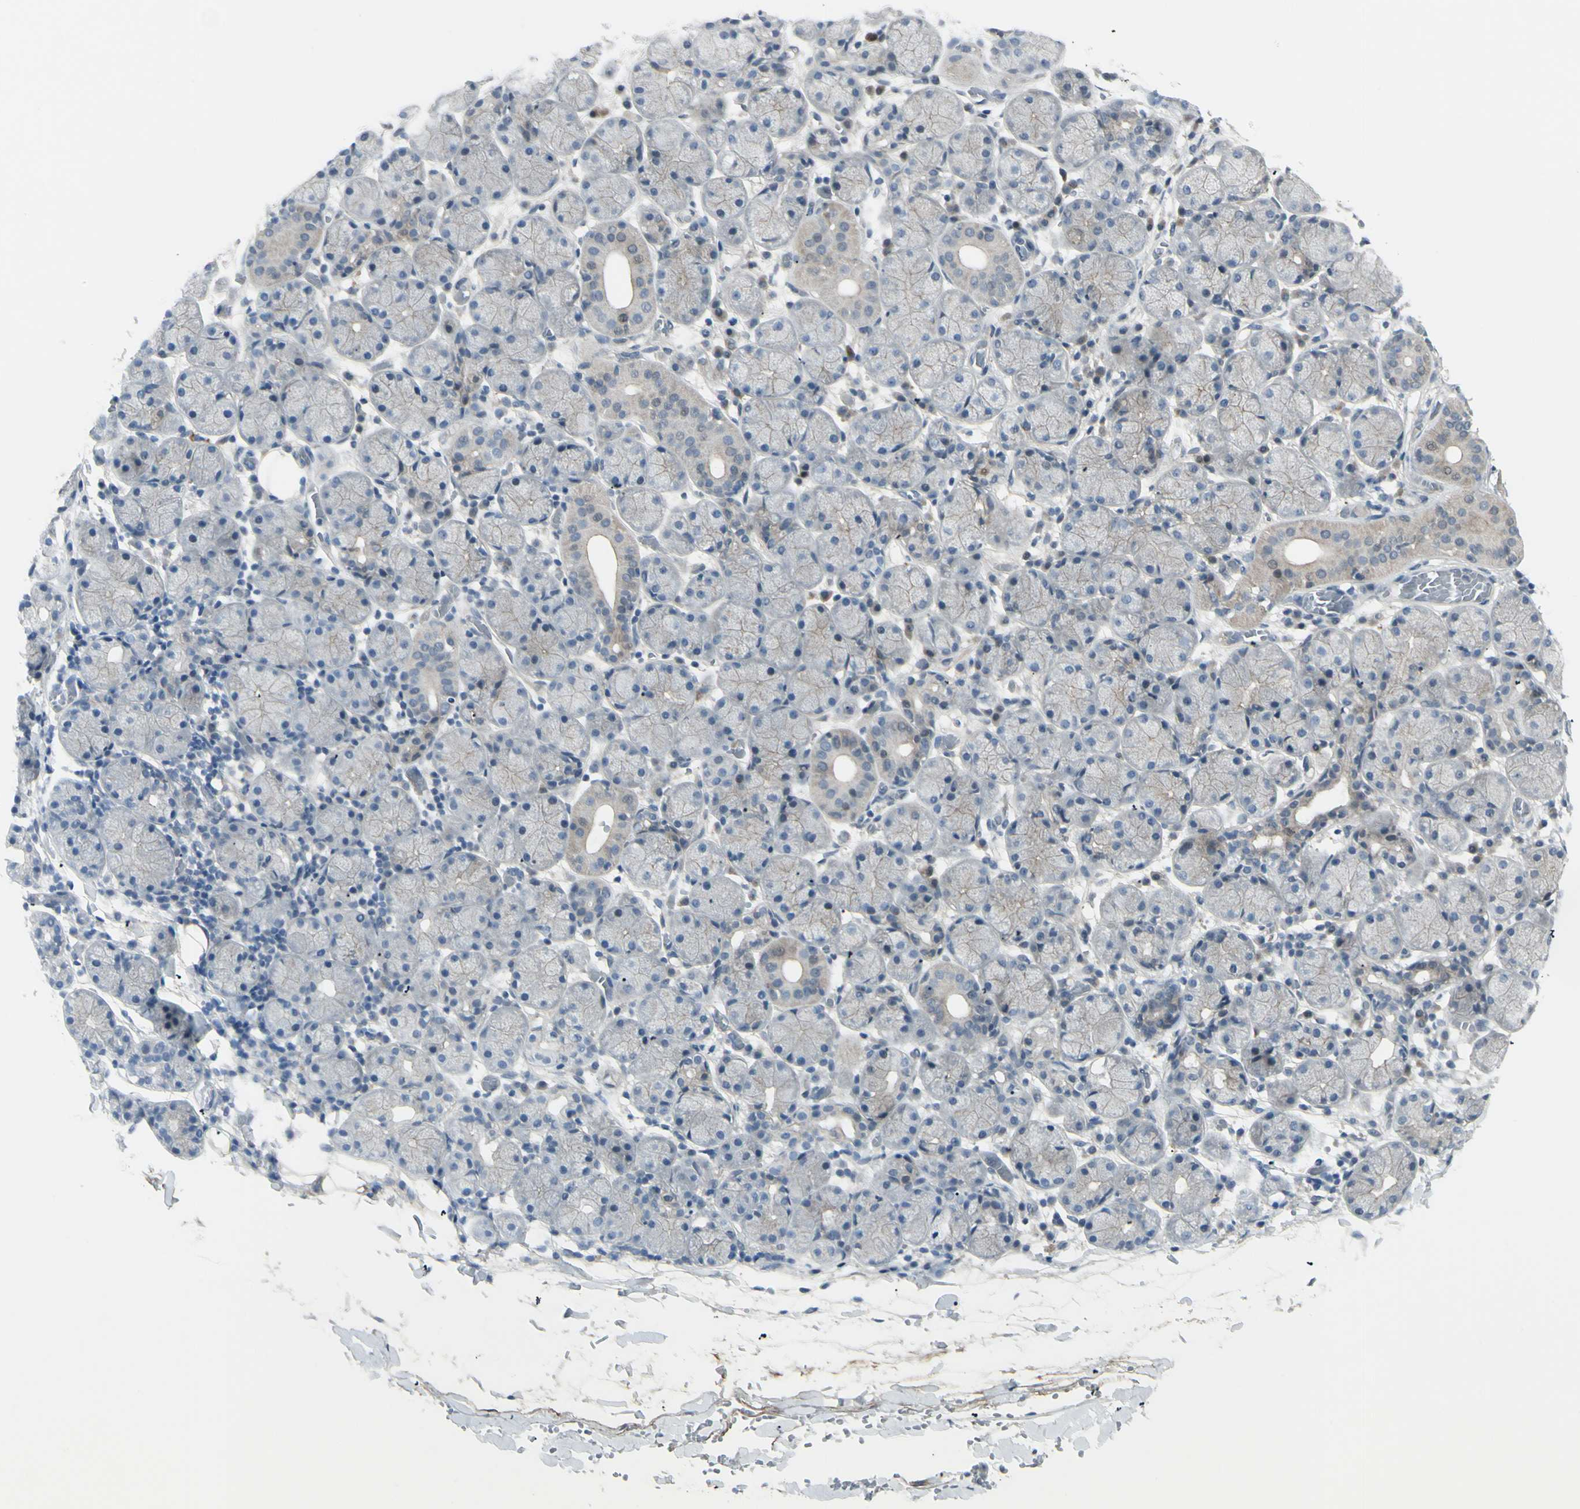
{"staining": {"intensity": "moderate", "quantity": "25%-75%", "location": "cytoplasmic/membranous"}, "tissue": "salivary gland", "cell_type": "Glandular cells", "image_type": "normal", "snomed": [{"axis": "morphology", "description": "Normal tissue, NOS"}, {"axis": "topography", "description": "Salivary gland"}], "caption": "Salivary gland was stained to show a protein in brown. There is medium levels of moderate cytoplasmic/membranous expression in about 25%-75% of glandular cells. (IHC, brightfield microscopy, high magnification).", "gene": "ETNK1", "patient": {"sex": "female", "age": 24}}